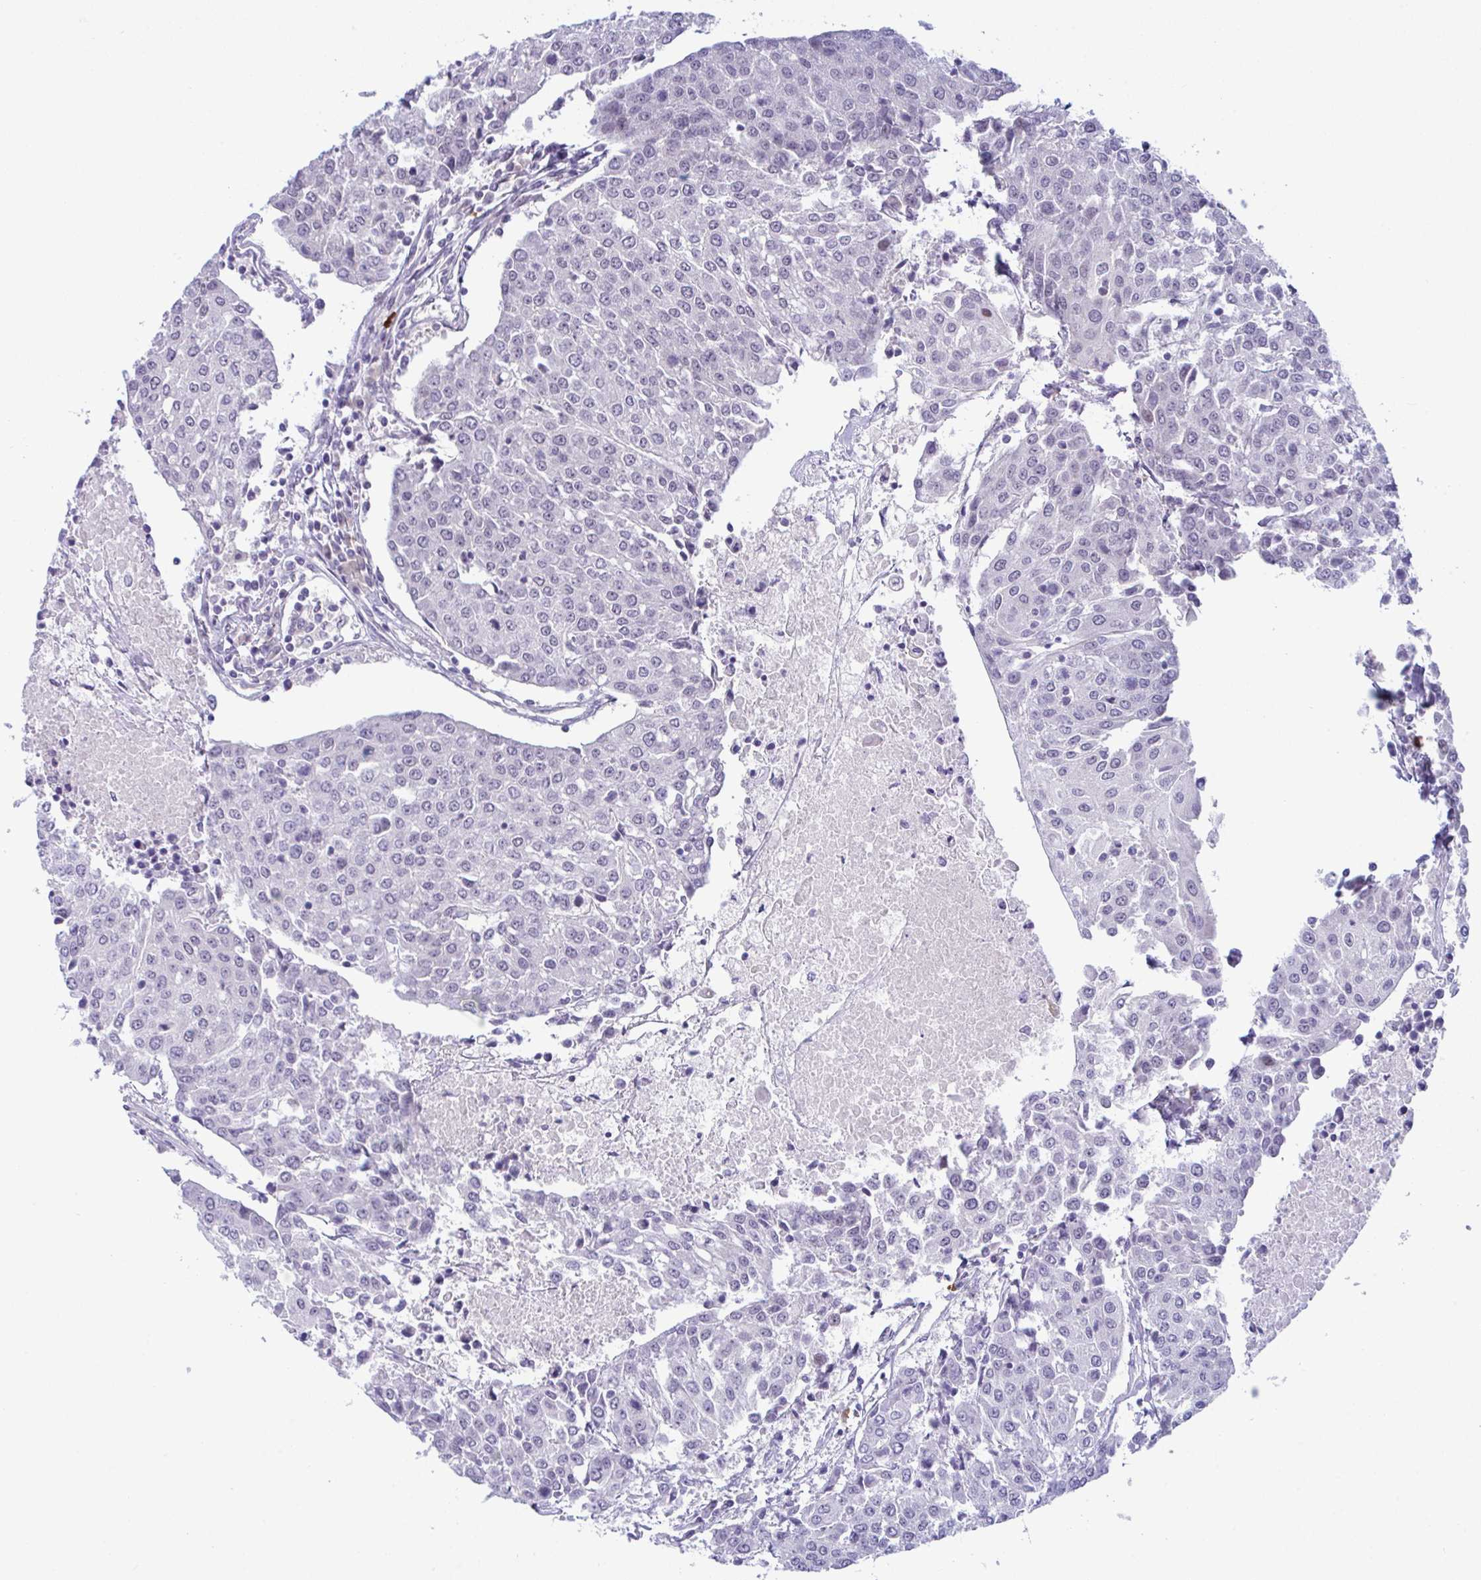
{"staining": {"intensity": "weak", "quantity": "<25%", "location": "nuclear"}, "tissue": "urothelial cancer", "cell_type": "Tumor cells", "image_type": "cancer", "snomed": [{"axis": "morphology", "description": "Urothelial carcinoma, High grade"}, {"axis": "topography", "description": "Urinary bladder"}], "caption": "High magnification brightfield microscopy of high-grade urothelial carcinoma stained with DAB (brown) and counterstained with hematoxylin (blue): tumor cells show no significant expression.", "gene": "USP35", "patient": {"sex": "female", "age": 85}}